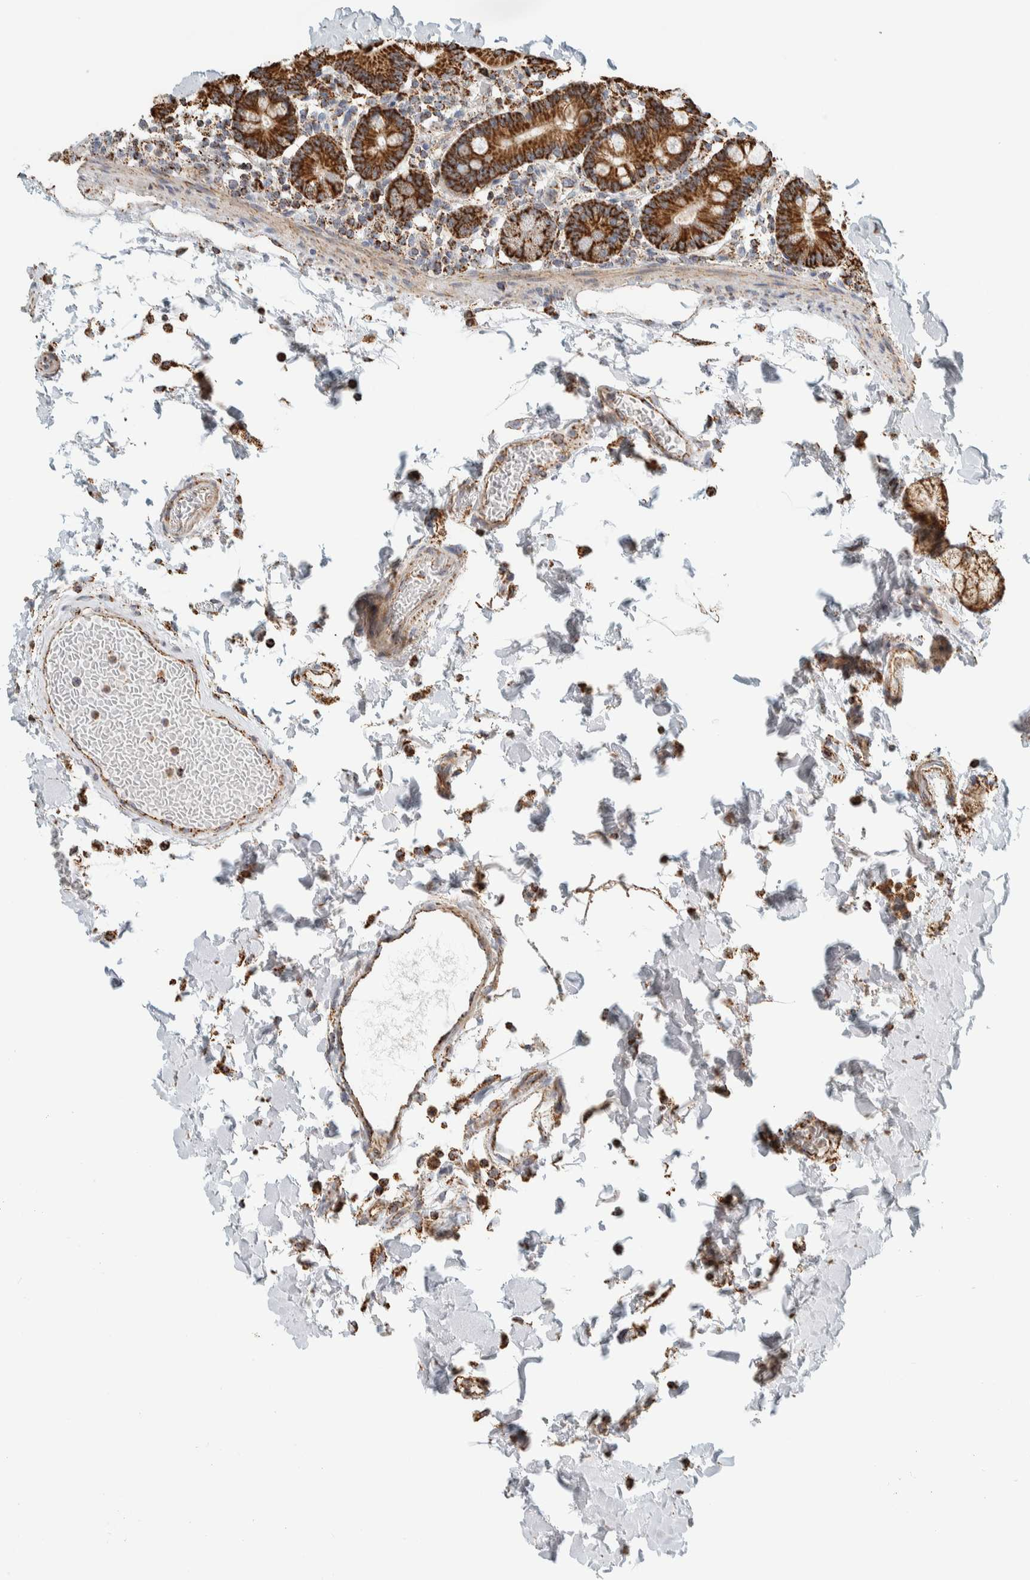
{"staining": {"intensity": "strong", "quantity": ">75%", "location": "cytoplasmic/membranous"}, "tissue": "duodenum", "cell_type": "Glandular cells", "image_type": "normal", "snomed": [{"axis": "morphology", "description": "Normal tissue, NOS"}, {"axis": "topography", "description": "Small intestine, NOS"}], "caption": "Immunohistochemical staining of unremarkable duodenum demonstrates strong cytoplasmic/membranous protein expression in approximately >75% of glandular cells. (Brightfield microscopy of DAB IHC at high magnification).", "gene": "ZNF454", "patient": {"sex": "female", "age": 71}}